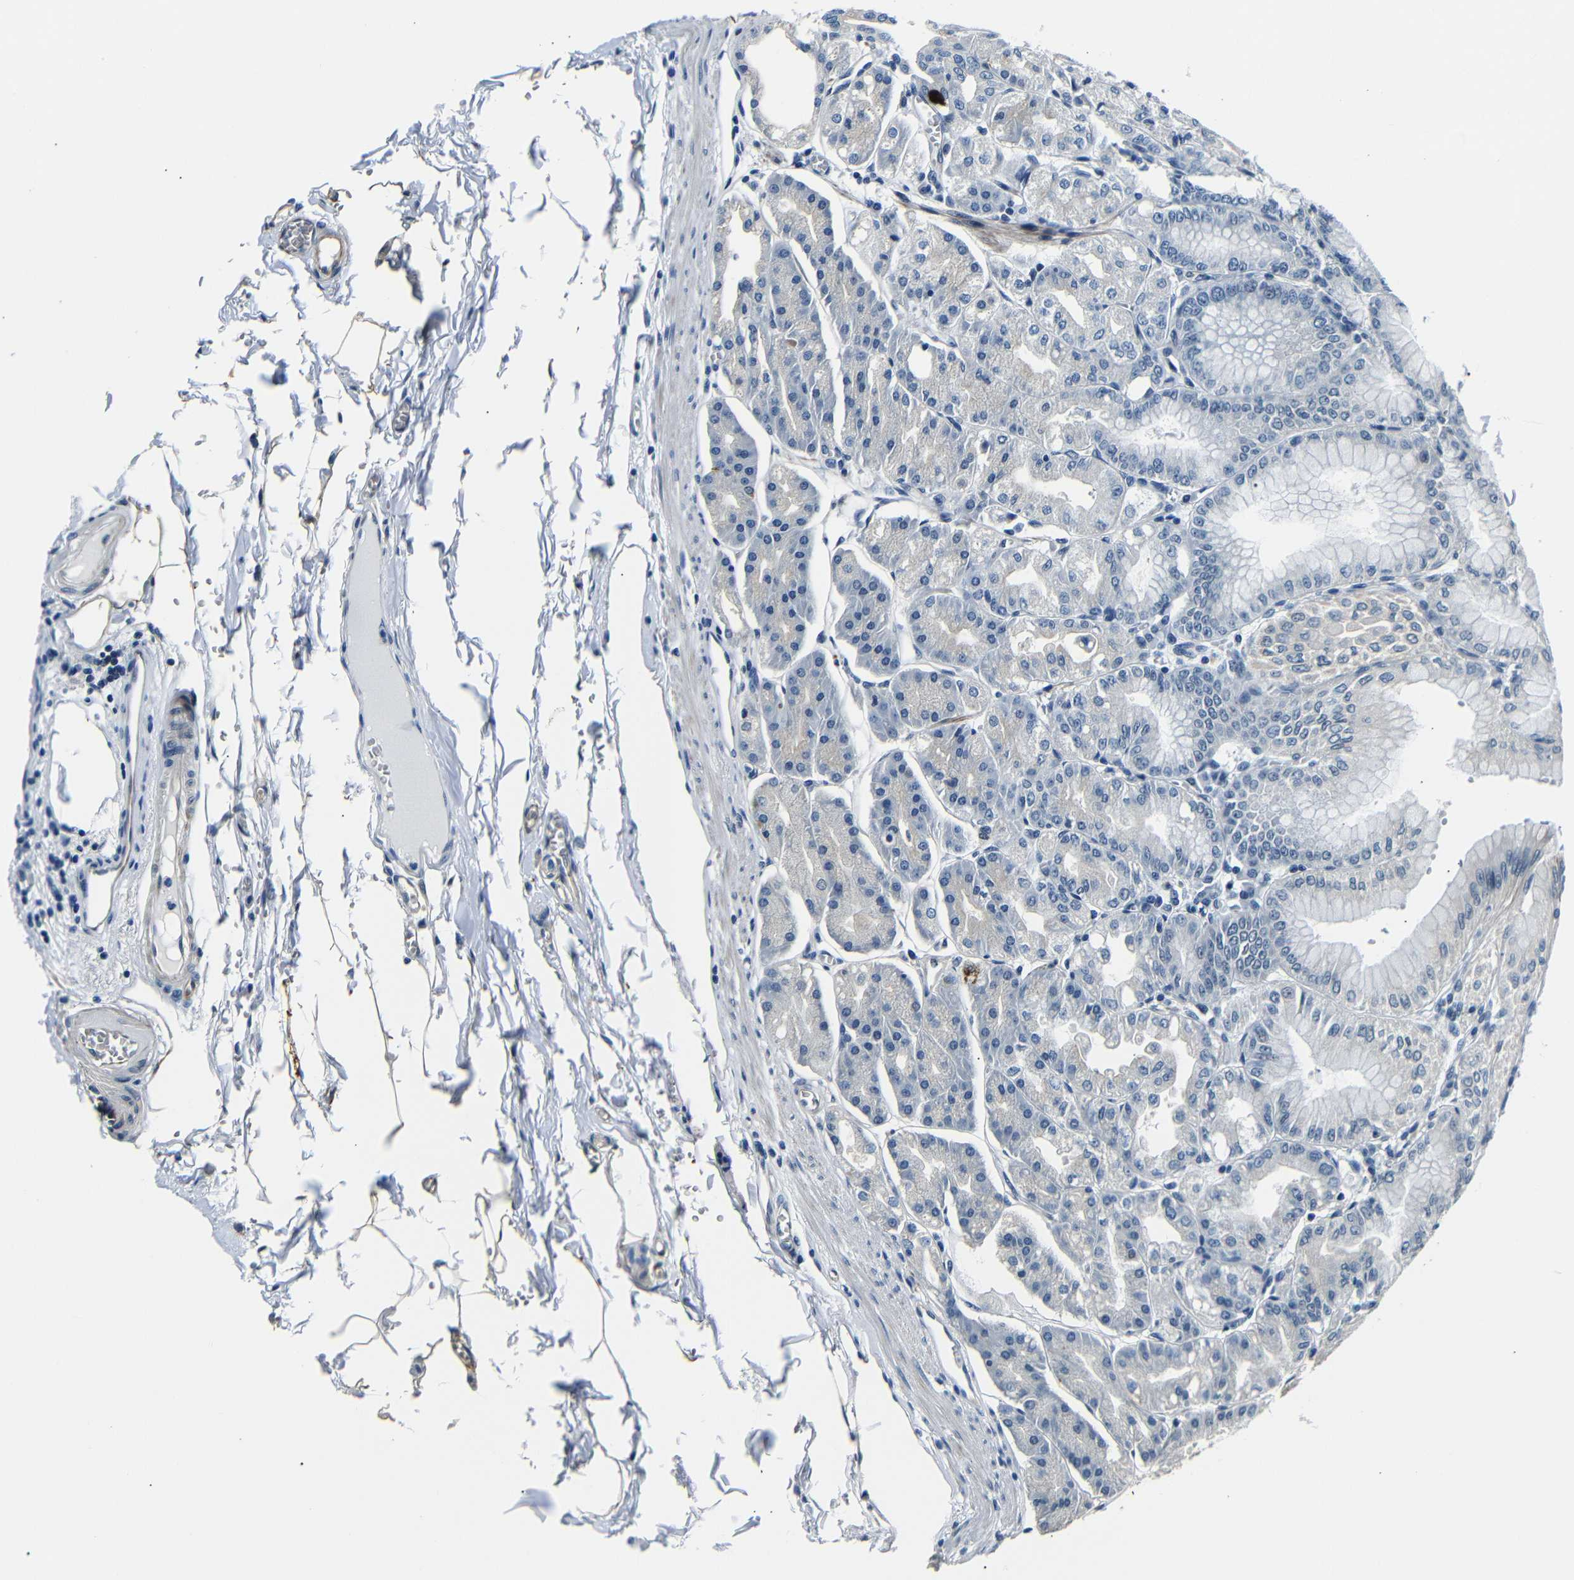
{"staining": {"intensity": "moderate", "quantity": "25%-75%", "location": "cytoplasmic/membranous"}, "tissue": "stomach", "cell_type": "Glandular cells", "image_type": "normal", "snomed": [{"axis": "morphology", "description": "Normal tissue, NOS"}, {"axis": "topography", "description": "Stomach, lower"}], "caption": "High-magnification brightfield microscopy of normal stomach stained with DAB (3,3'-diaminobenzidine) (brown) and counterstained with hematoxylin (blue). glandular cells exhibit moderate cytoplasmic/membranous staining is present in approximately25%-75% of cells.", "gene": "TAFA1", "patient": {"sex": "male", "age": 71}}